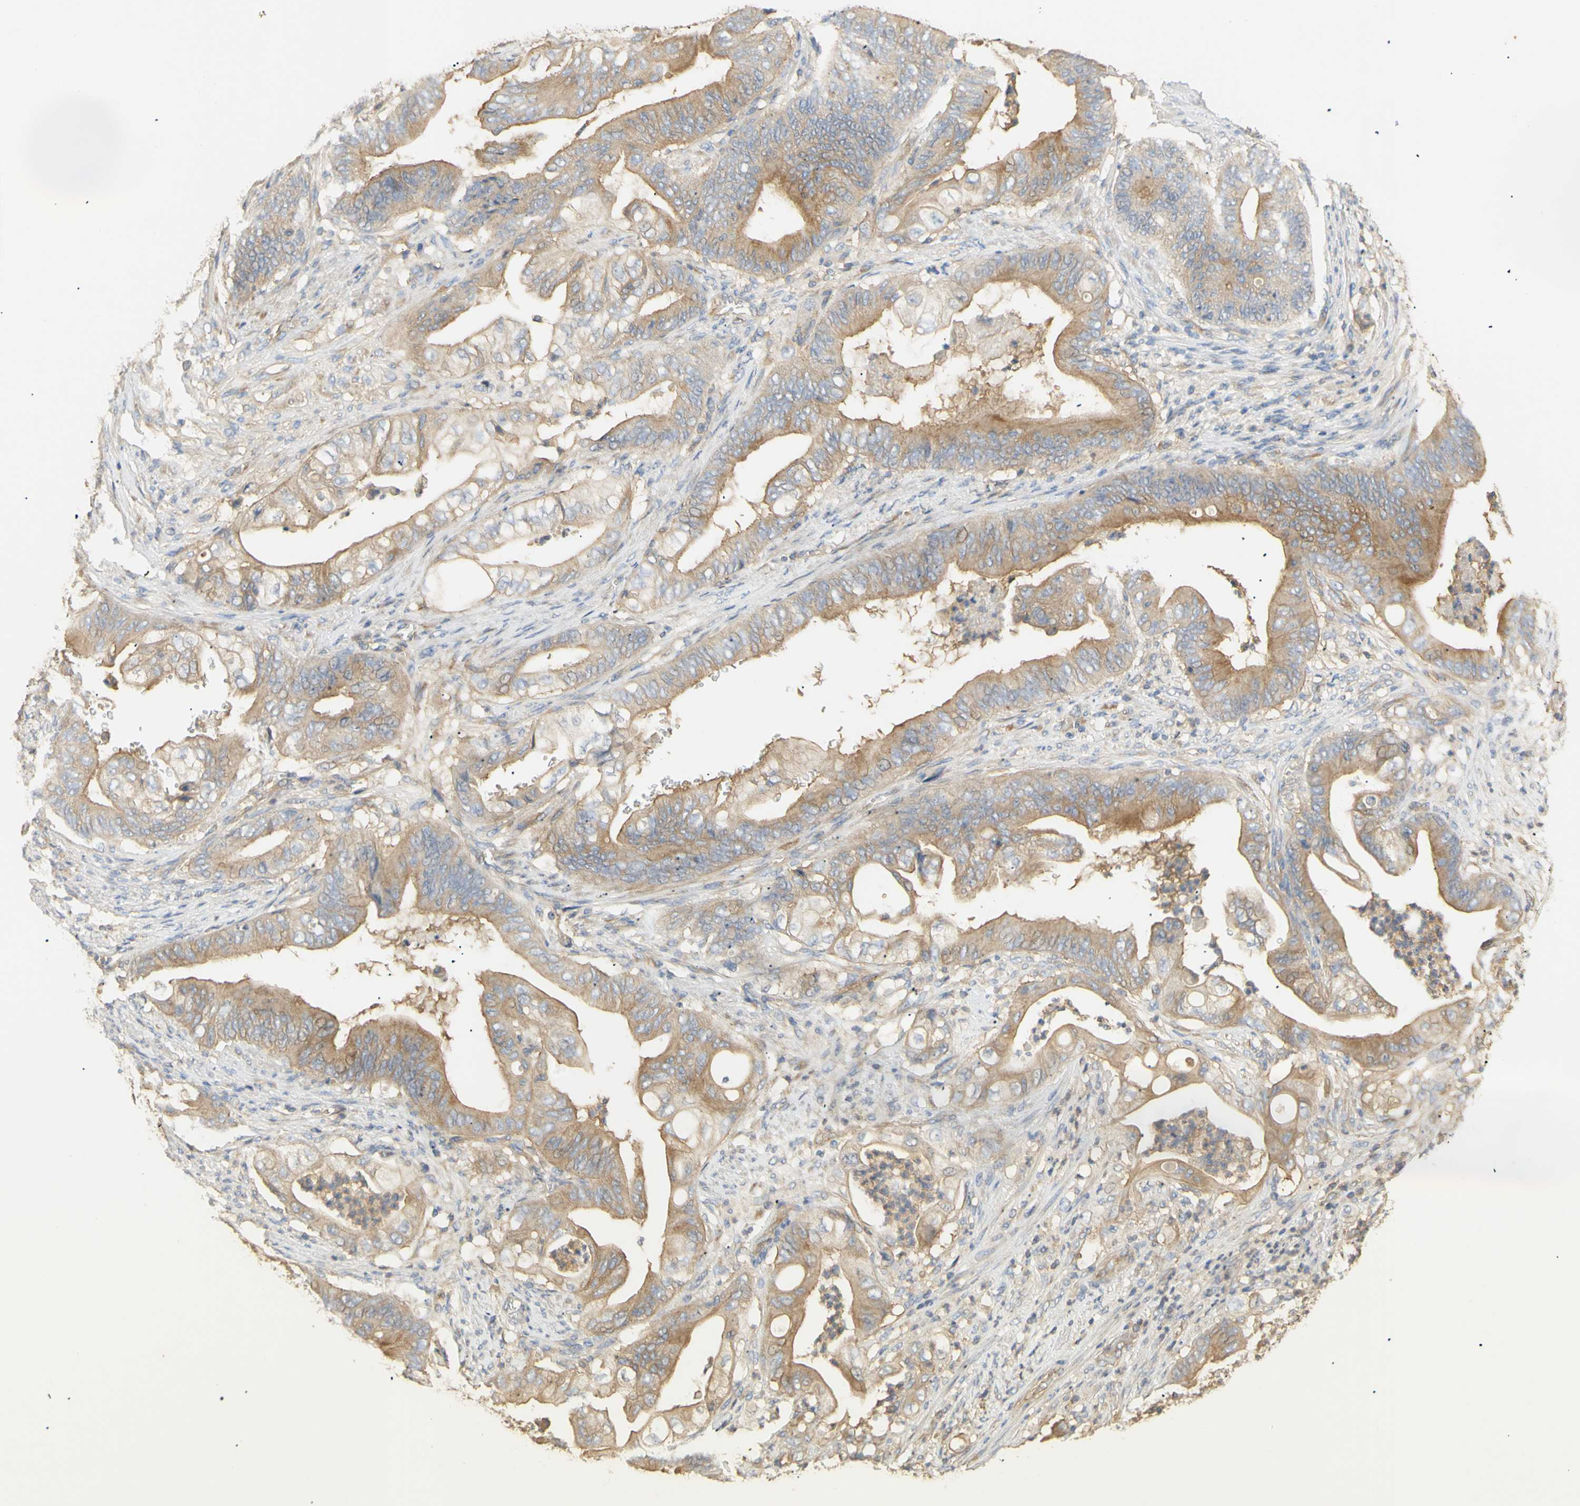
{"staining": {"intensity": "moderate", "quantity": "25%-75%", "location": "cytoplasmic/membranous"}, "tissue": "stomach cancer", "cell_type": "Tumor cells", "image_type": "cancer", "snomed": [{"axis": "morphology", "description": "Adenocarcinoma, NOS"}, {"axis": "topography", "description": "Stomach"}], "caption": "A brown stain highlights moderate cytoplasmic/membranous positivity of a protein in stomach adenocarcinoma tumor cells. The staining was performed using DAB to visualize the protein expression in brown, while the nuclei were stained in blue with hematoxylin (Magnification: 20x).", "gene": "KCNE4", "patient": {"sex": "female", "age": 73}}